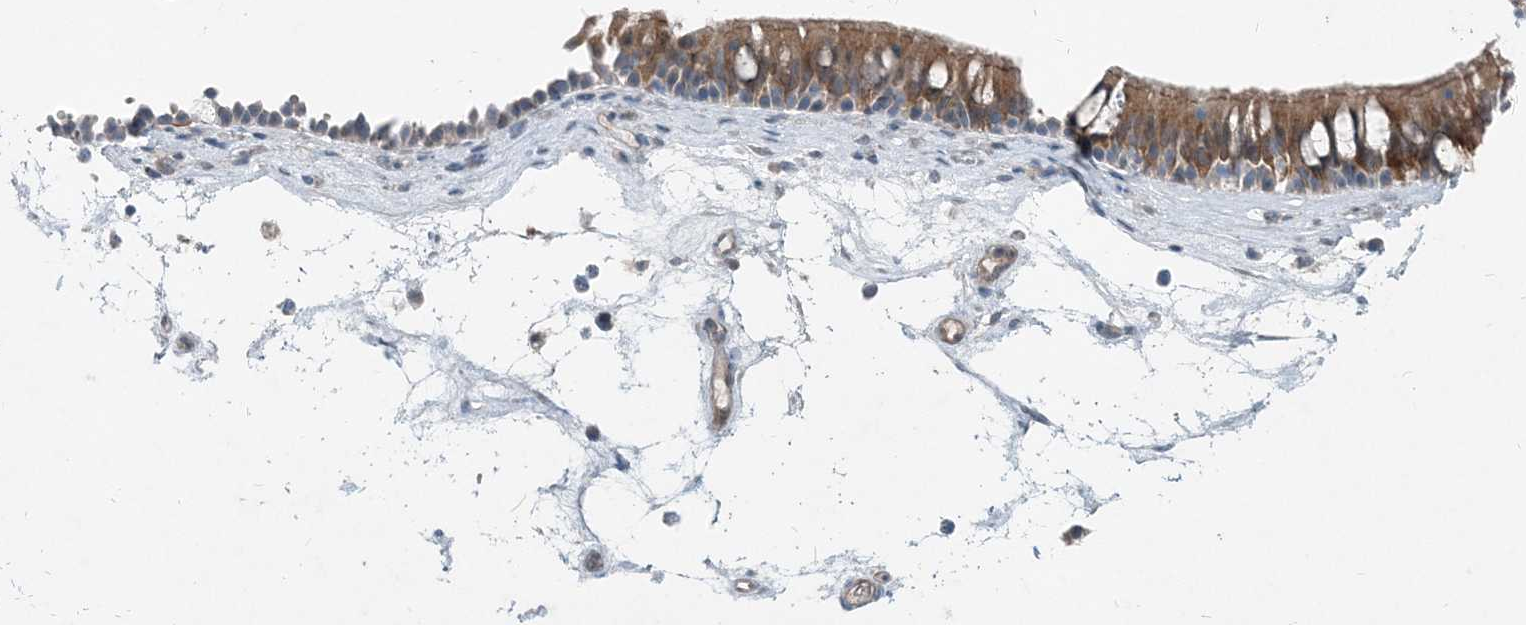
{"staining": {"intensity": "moderate", "quantity": "25%-75%", "location": "cytoplasmic/membranous"}, "tissue": "nasopharynx", "cell_type": "Respiratory epithelial cells", "image_type": "normal", "snomed": [{"axis": "morphology", "description": "Normal tissue, NOS"}, {"axis": "morphology", "description": "Inflammation, NOS"}, {"axis": "morphology", "description": "Malignant melanoma, Metastatic site"}, {"axis": "topography", "description": "Nasopharynx"}], "caption": "Unremarkable nasopharynx demonstrates moderate cytoplasmic/membranous positivity in about 25%-75% of respiratory epithelial cells, visualized by immunohistochemistry.", "gene": "ARMH1", "patient": {"sex": "male", "age": 70}}